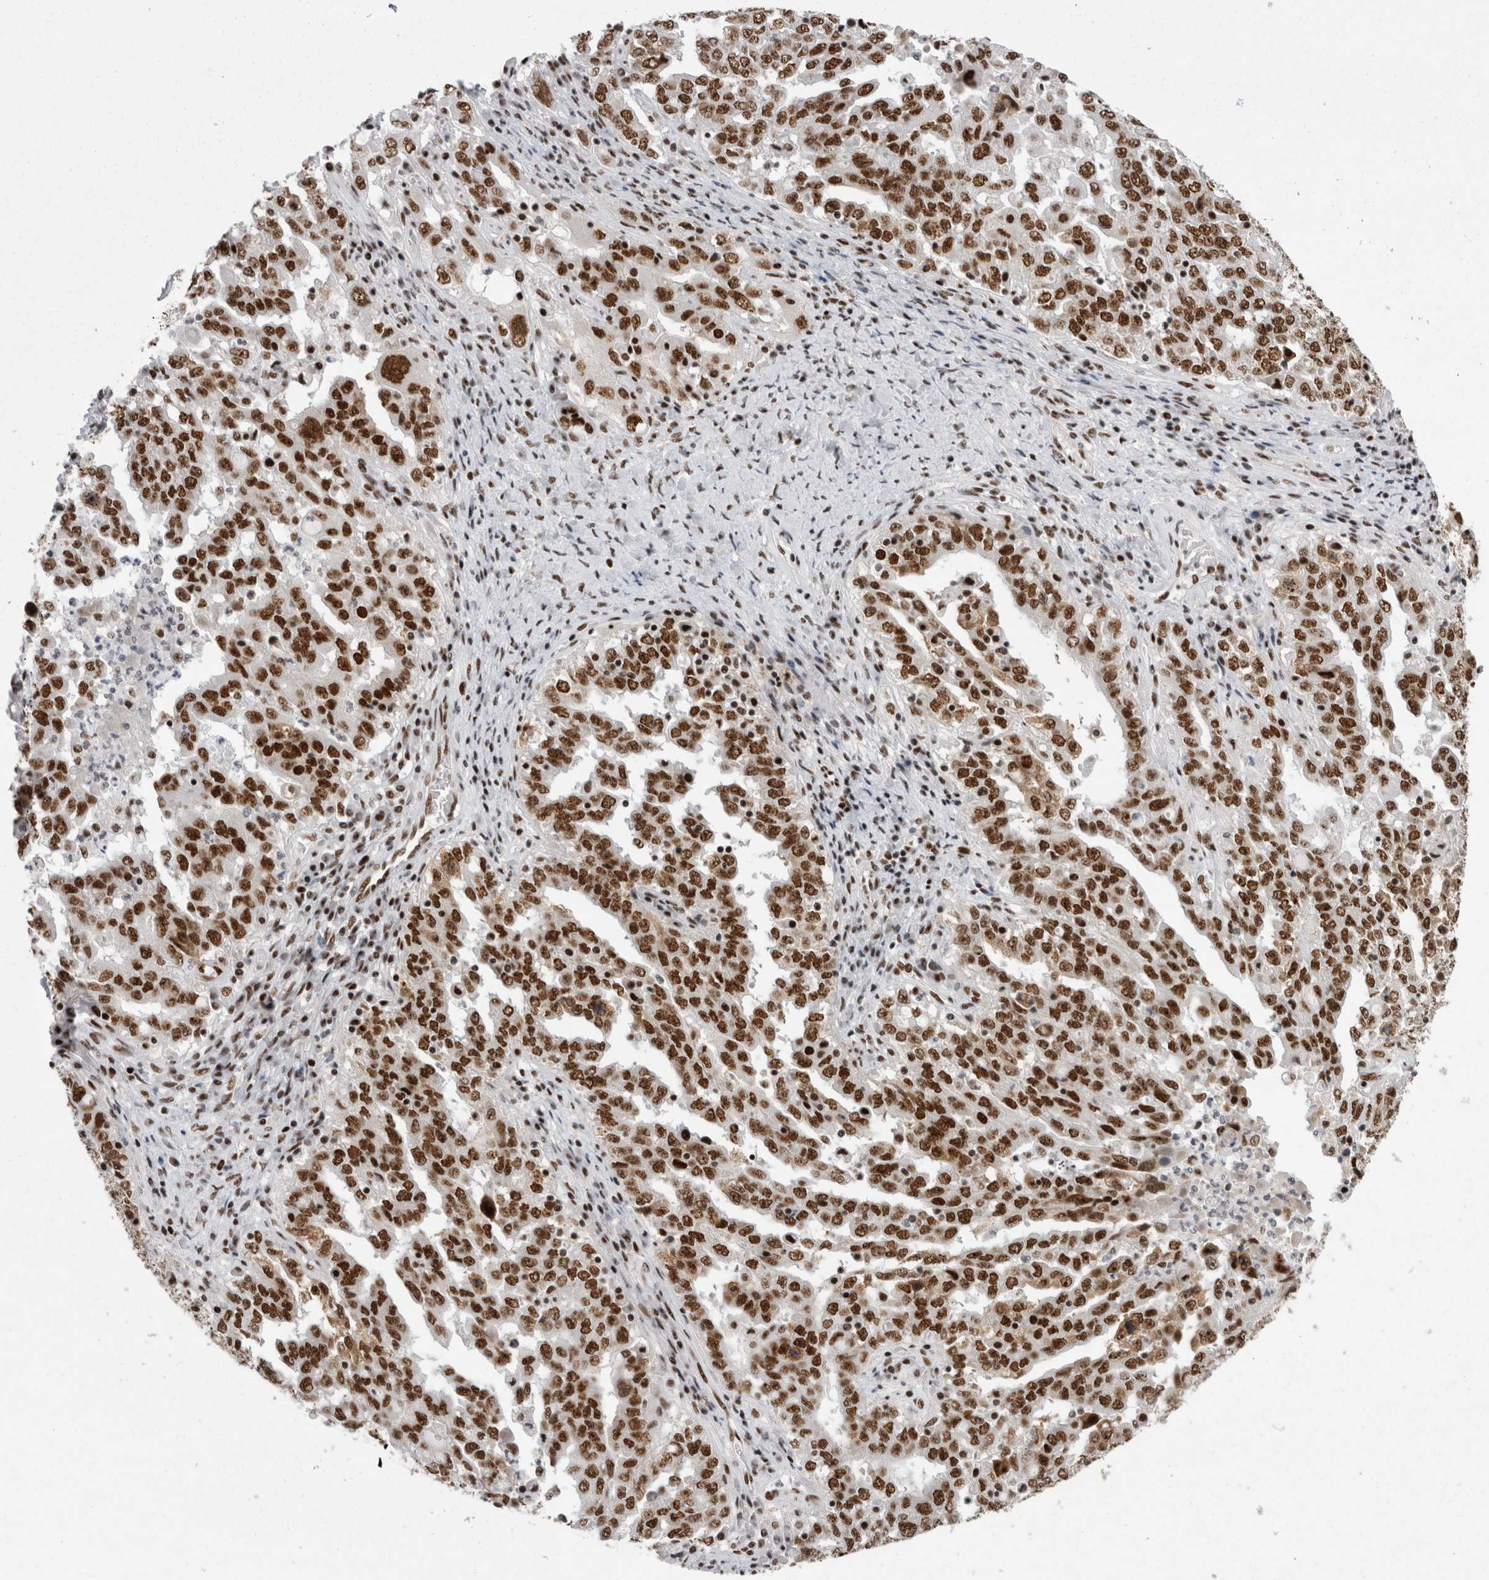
{"staining": {"intensity": "strong", "quantity": ">75%", "location": "nuclear"}, "tissue": "ovarian cancer", "cell_type": "Tumor cells", "image_type": "cancer", "snomed": [{"axis": "morphology", "description": "Carcinoma, endometroid"}, {"axis": "topography", "description": "Ovary"}], "caption": "Immunohistochemistry (IHC) photomicrograph of neoplastic tissue: human ovarian cancer stained using IHC exhibits high levels of strong protein expression localized specifically in the nuclear of tumor cells, appearing as a nuclear brown color.", "gene": "SNRNP40", "patient": {"sex": "female", "age": 62}}